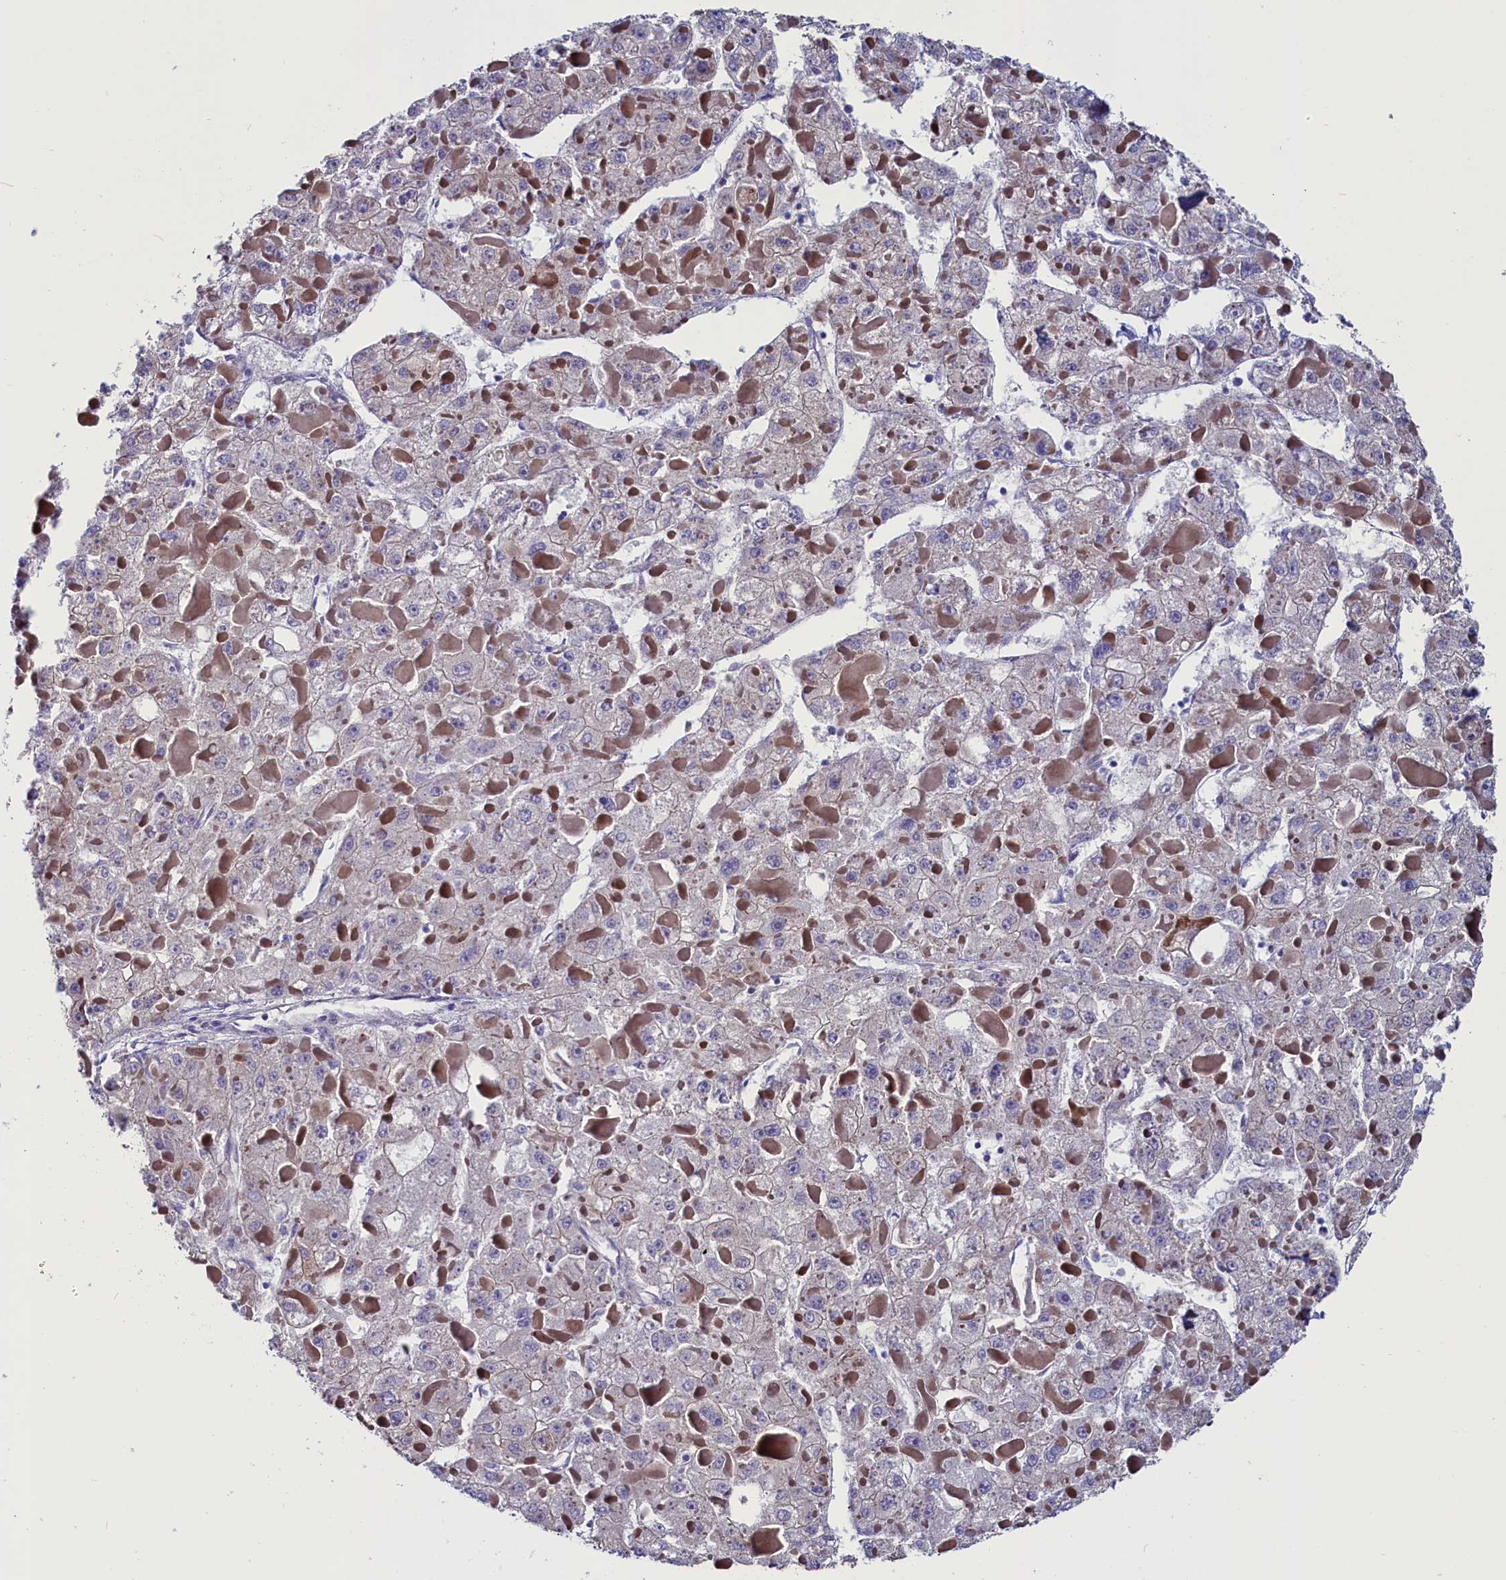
{"staining": {"intensity": "negative", "quantity": "none", "location": "none"}, "tissue": "liver cancer", "cell_type": "Tumor cells", "image_type": "cancer", "snomed": [{"axis": "morphology", "description": "Carcinoma, Hepatocellular, NOS"}, {"axis": "topography", "description": "Liver"}], "caption": "DAB (3,3'-diaminobenzidine) immunohistochemical staining of human liver cancer (hepatocellular carcinoma) exhibits no significant expression in tumor cells.", "gene": "CIAPIN1", "patient": {"sex": "female", "age": 73}}